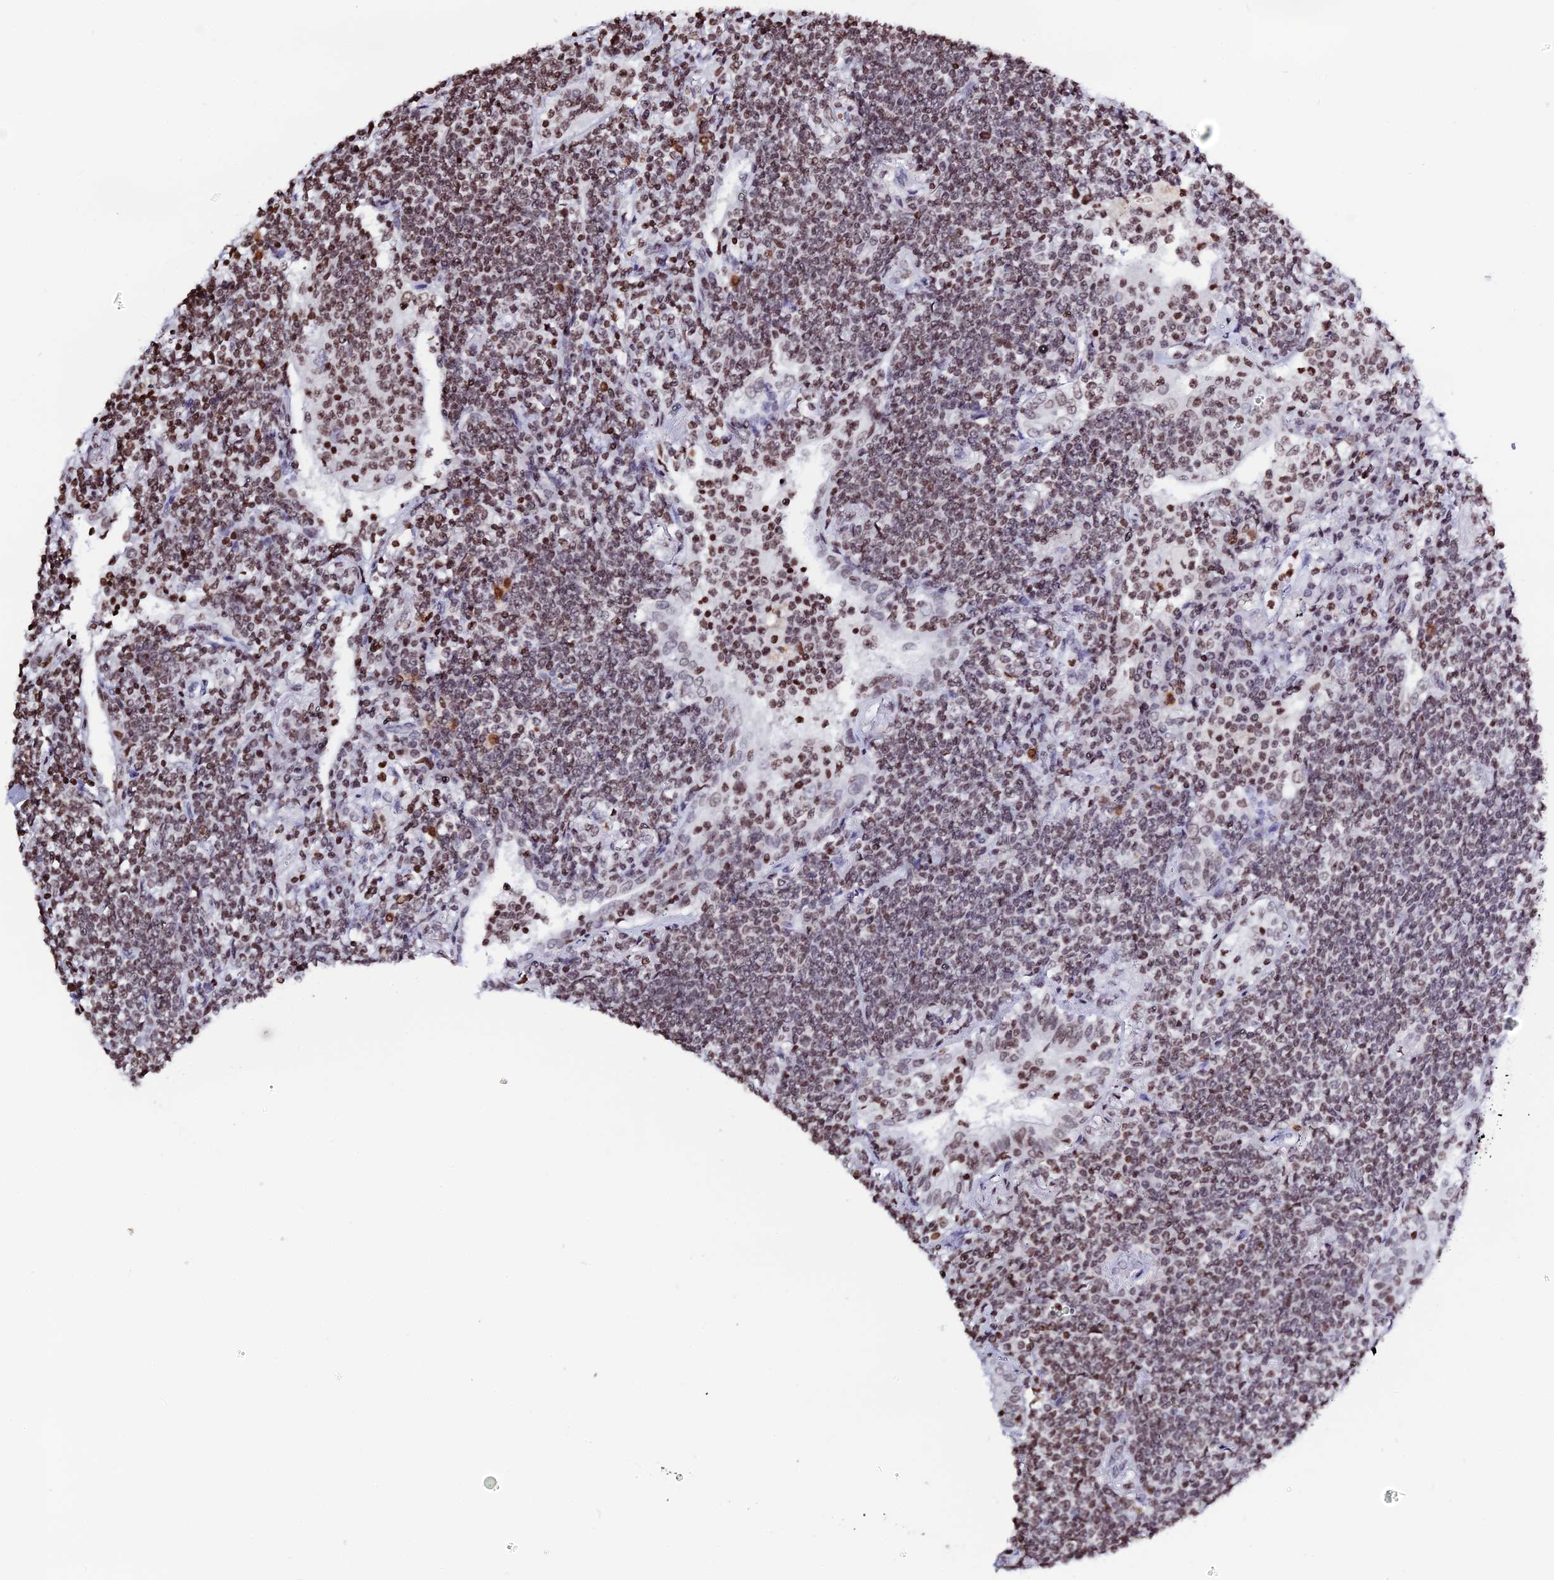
{"staining": {"intensity": "moderate", "quantity": ">75%", "location": "nuclear"}, "tissue": "lymphoma", "cell_type": "Tumor cells", "image_type": "cancer", "snomed": [{"axis": "morphology", "description": "Malignant lymphoma, non-Hodgkin's type, Low grade"}, {"axis": "topography", "description": "Lung"}], "caption": "High-power microscopy captured an immunohistochemistry histopathology image of lymphoma, revealing moderate nuclear staining in approximately >75% of tumor cells.", "gene": "MACROH2A2", "patient": {"sex": "female", "age": 71}}